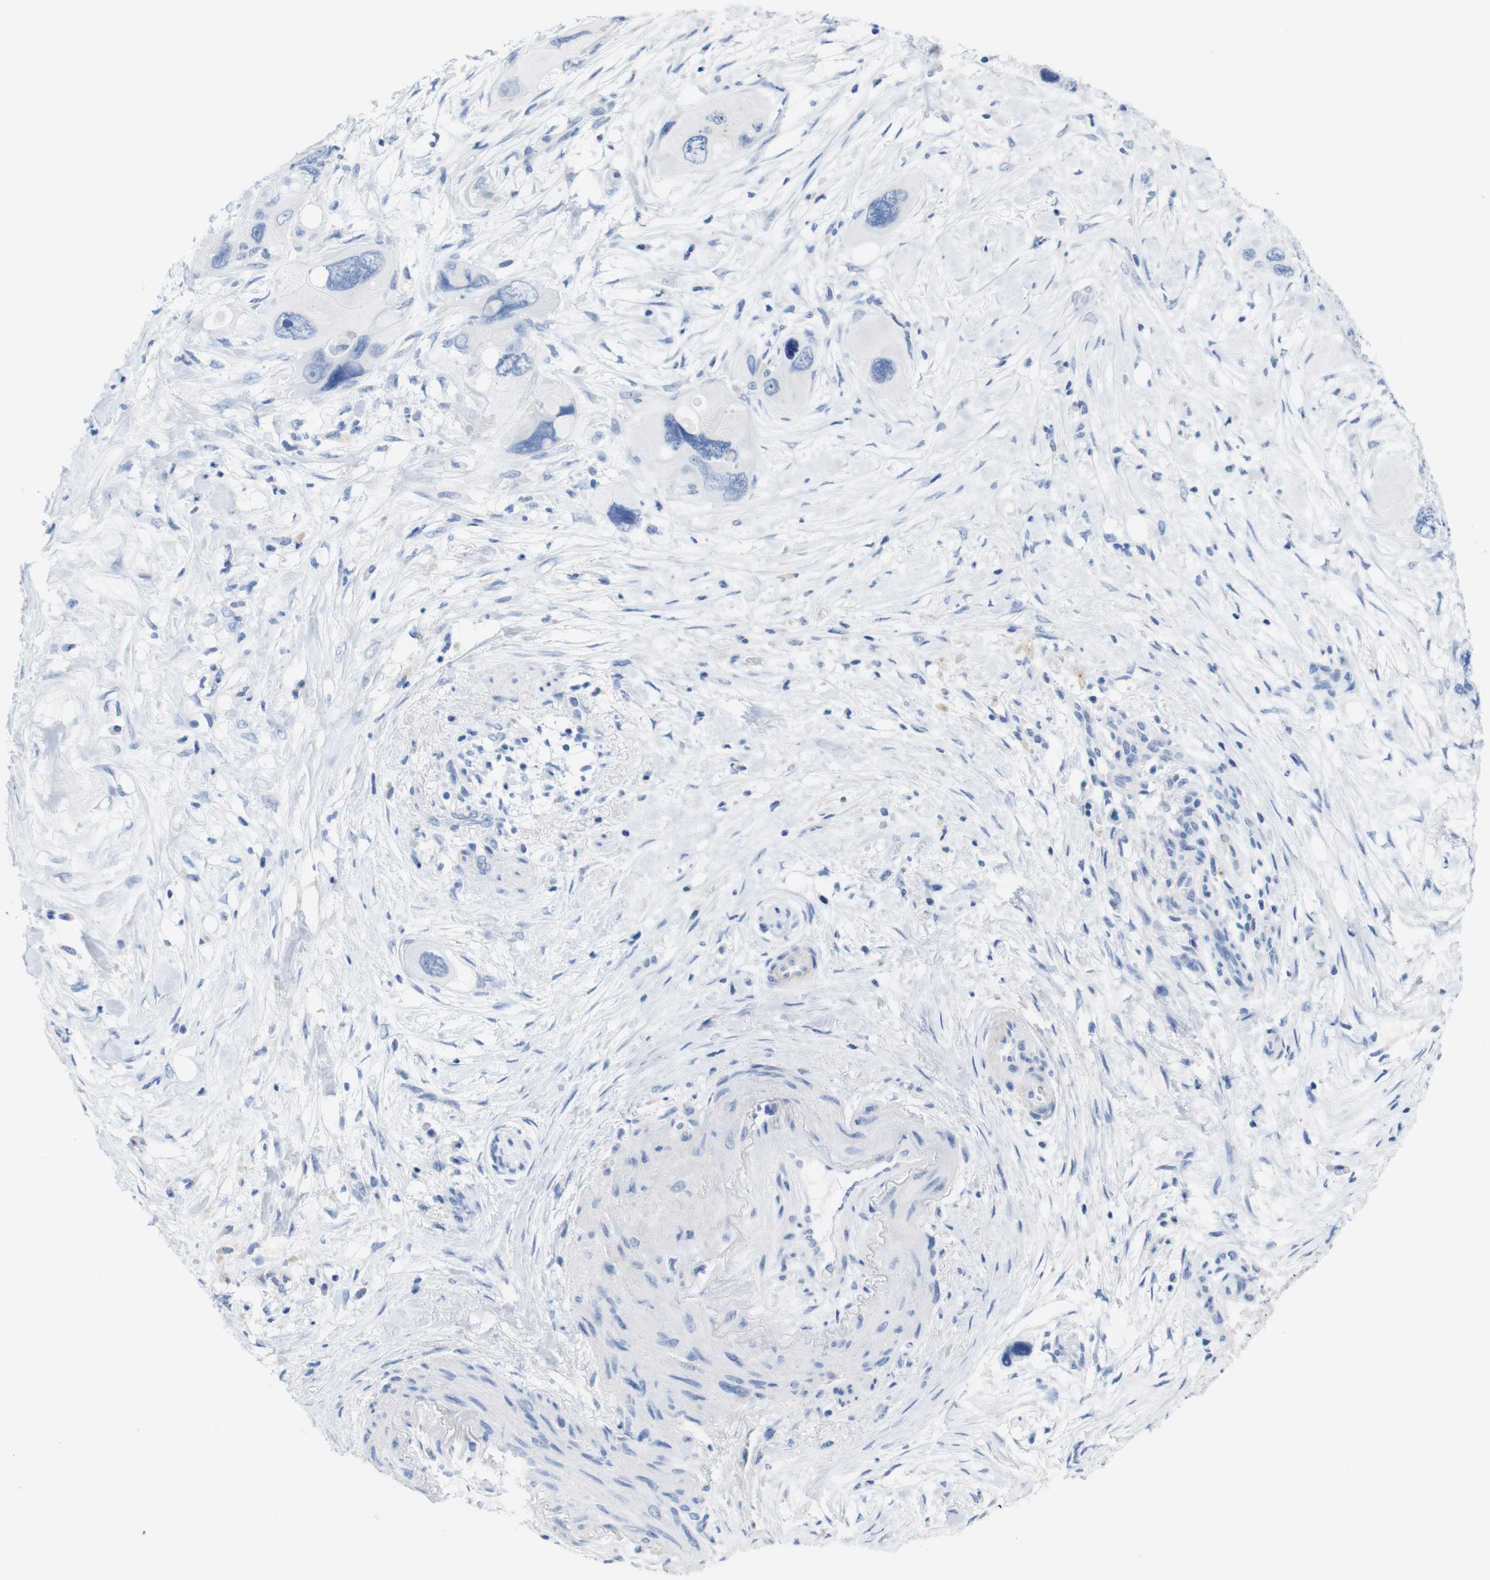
{"staining": {"intensity": "negative", "quantity": "none", "location": "none"}, "tissue": "pancreatic cancer", "cell_type": "Tumor cells", "image_type": "cancer", "snomed": [{"axis": "morphology", "description": "Adenocarcinoma, NOS"}, {"axis": "topography", "description": "Pancreas"}], "caption": "Tumor cells are negative for protein expression in human pancreatic adenocarcinoma.", "gene": "LAG3", "patient": {"sex": "male", "age": 73}}